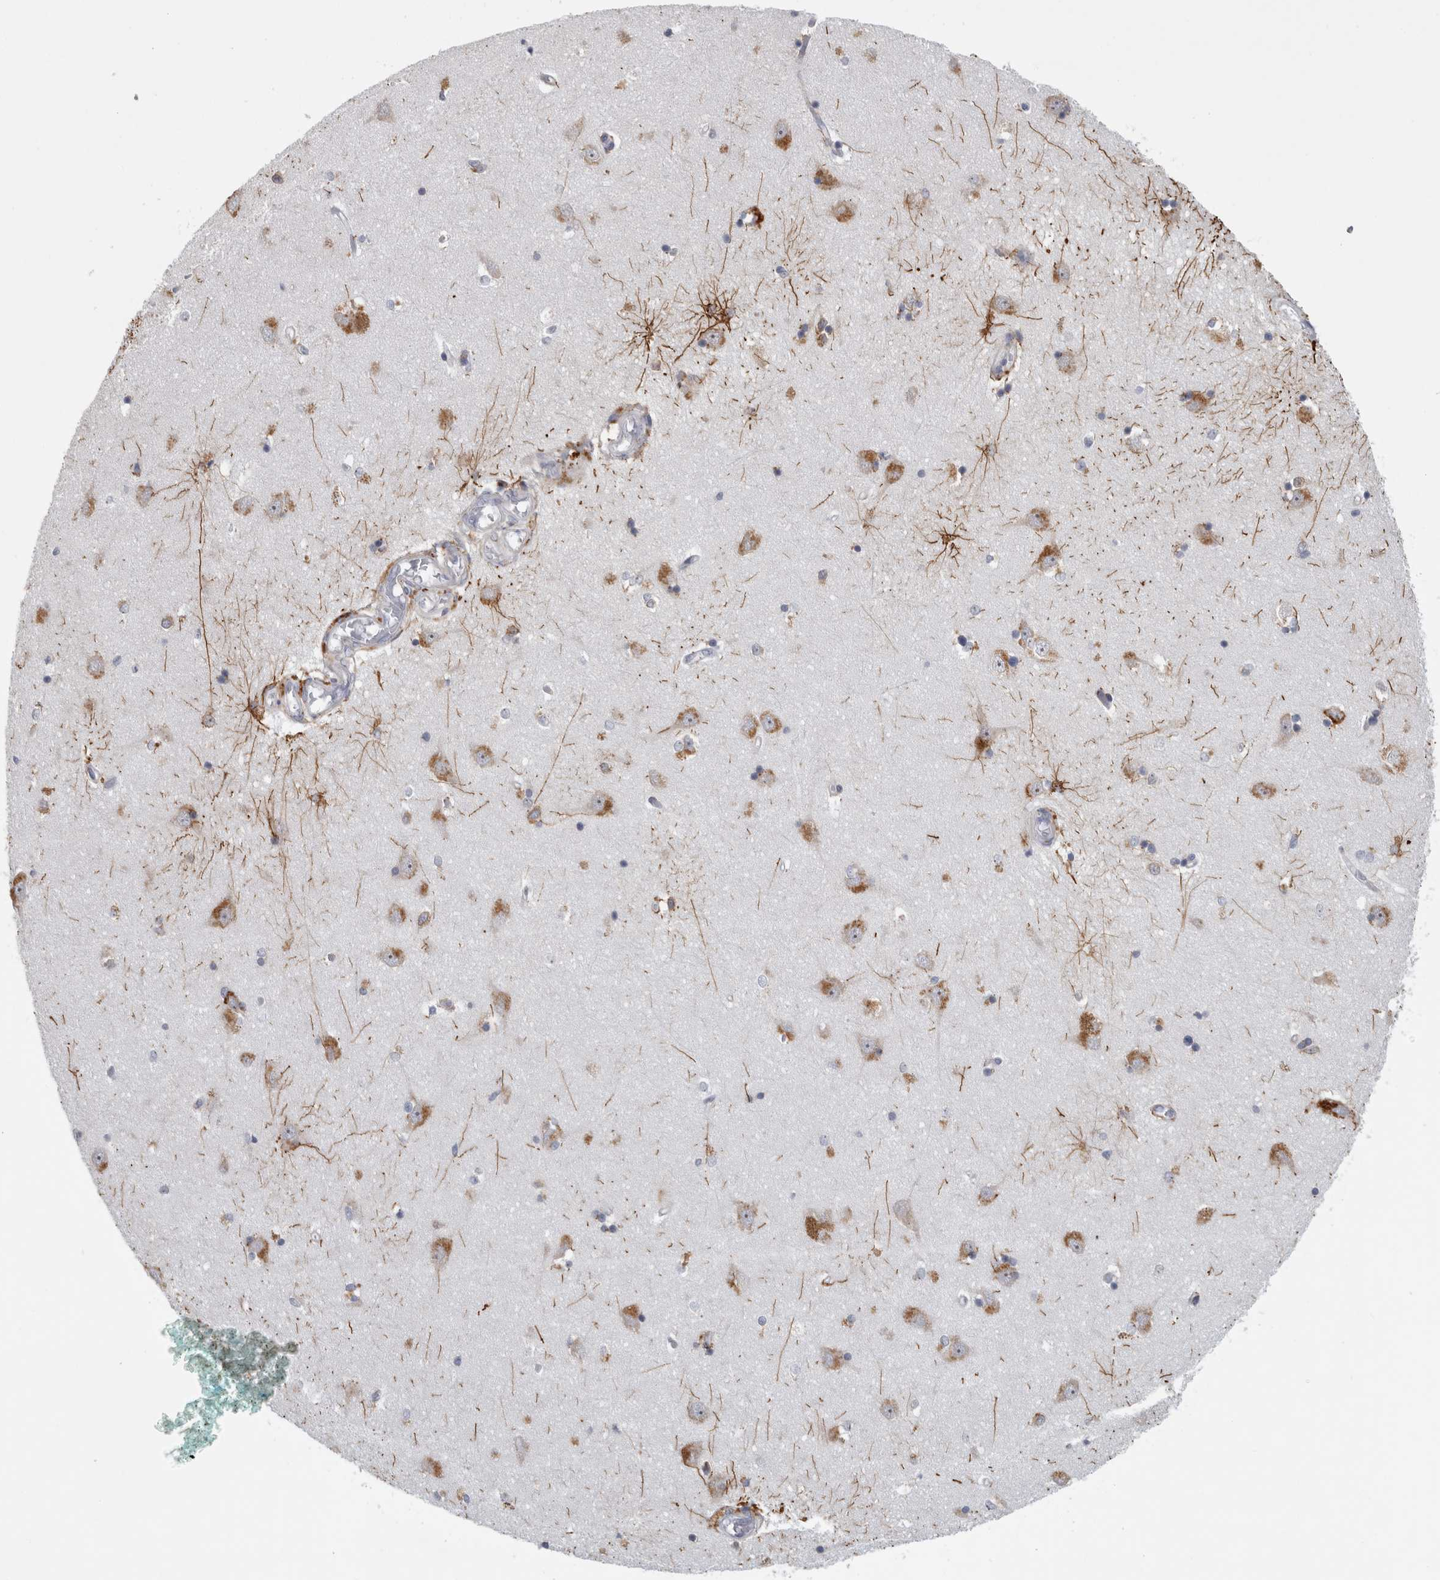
{"staining": {"intensity": "strong", "quantity": "<25%", "location": "cytoplasmic/membranous"}, "tissue": "hippocampus", "cell_type": "Glial cells", "image_type": "normal", "snomed": [{"axis": "morphology", "description": "Normal tissue, NOS"}, {"axis": "topography", "description": "Hippocampus"}], "caption": "Immunohistochemical staining of normal human hippocampus displays strong cytoplasmic/membranous protein staining in about <25% of glial cells.", "gene": "ATXN2", "patient": {"sex": "male", "age": 45}}